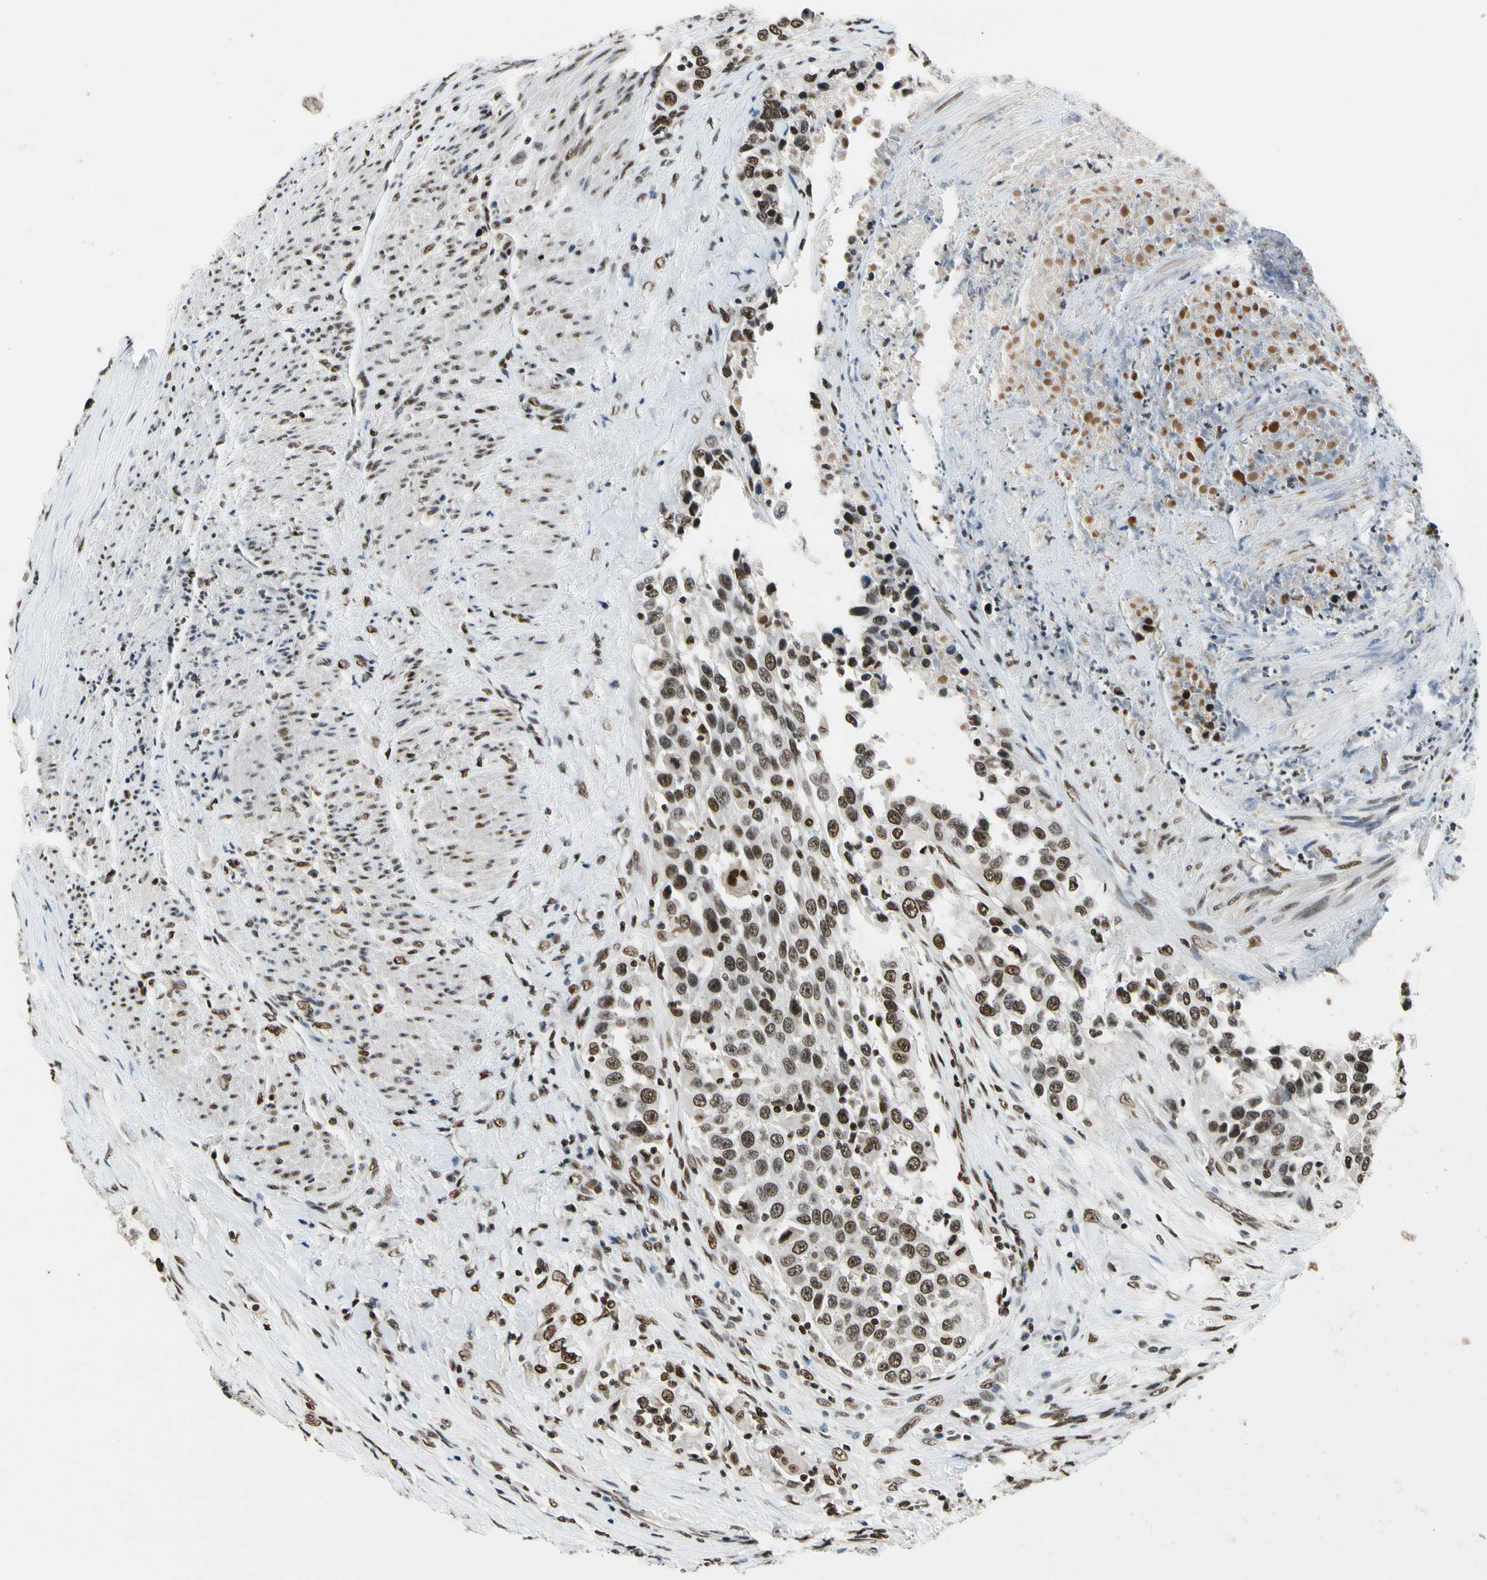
{"staining": {"intensity": "strong", "quantity": "25%-75%", "location": "nuclear"}, "tissue": "urothelial cancer", "cell_type": "Tumor cells", "image_type": "cancer", "snomed": [{"axis": "morphology", "description": "Urothelial carcinoma, High grade"}, {"axis": "topography", "description": "Urinary bladder"}], "caption": "Urothelial carcinoma (high-grade) stained with a protein marker reveals strong staining in tumor cells.", "gene": "RECQL", "patient": {"sex": "female", "age": 80}}